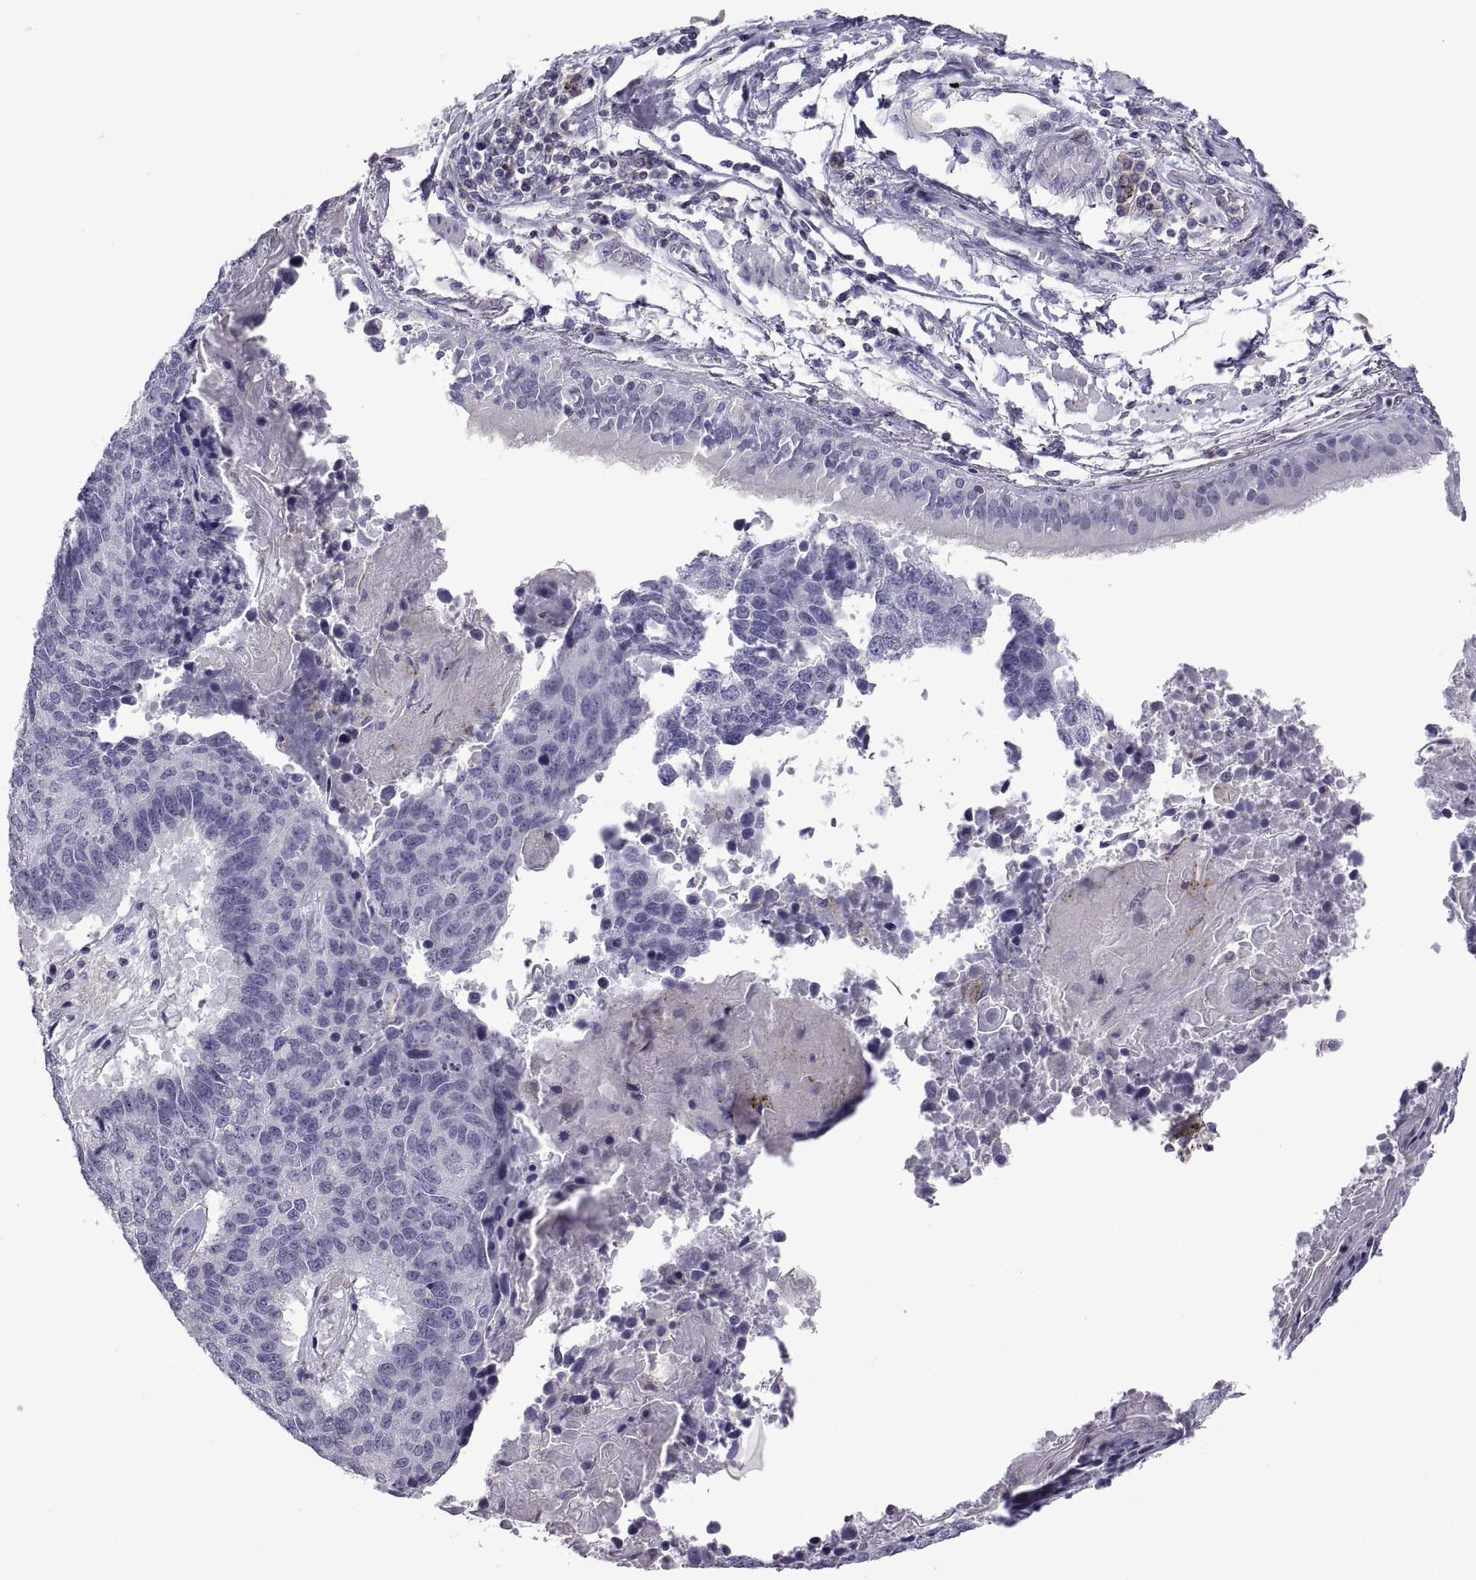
{"staining": {"intensity": "negative", "quantity": "none", "location": "none"}, "tissue": "lung cancer", "cell_type": "Tumor cells", "image_type": "cancer", "snomed": [{"axis": "morphology", "description": "Squamous cell carcinoma, NOS"}, {"axis": "topography", "description": "Lung"}], "caption": "High magnification brightfield microscopy of lung cancer stained with DAB (3,3'-diaminobenzidine) (brown) and counterstained with hematoxylin (blue): tumor cells show no significant positivity.", "gene": "RGS19", "patient": {"sex": "male", "age": 73}}